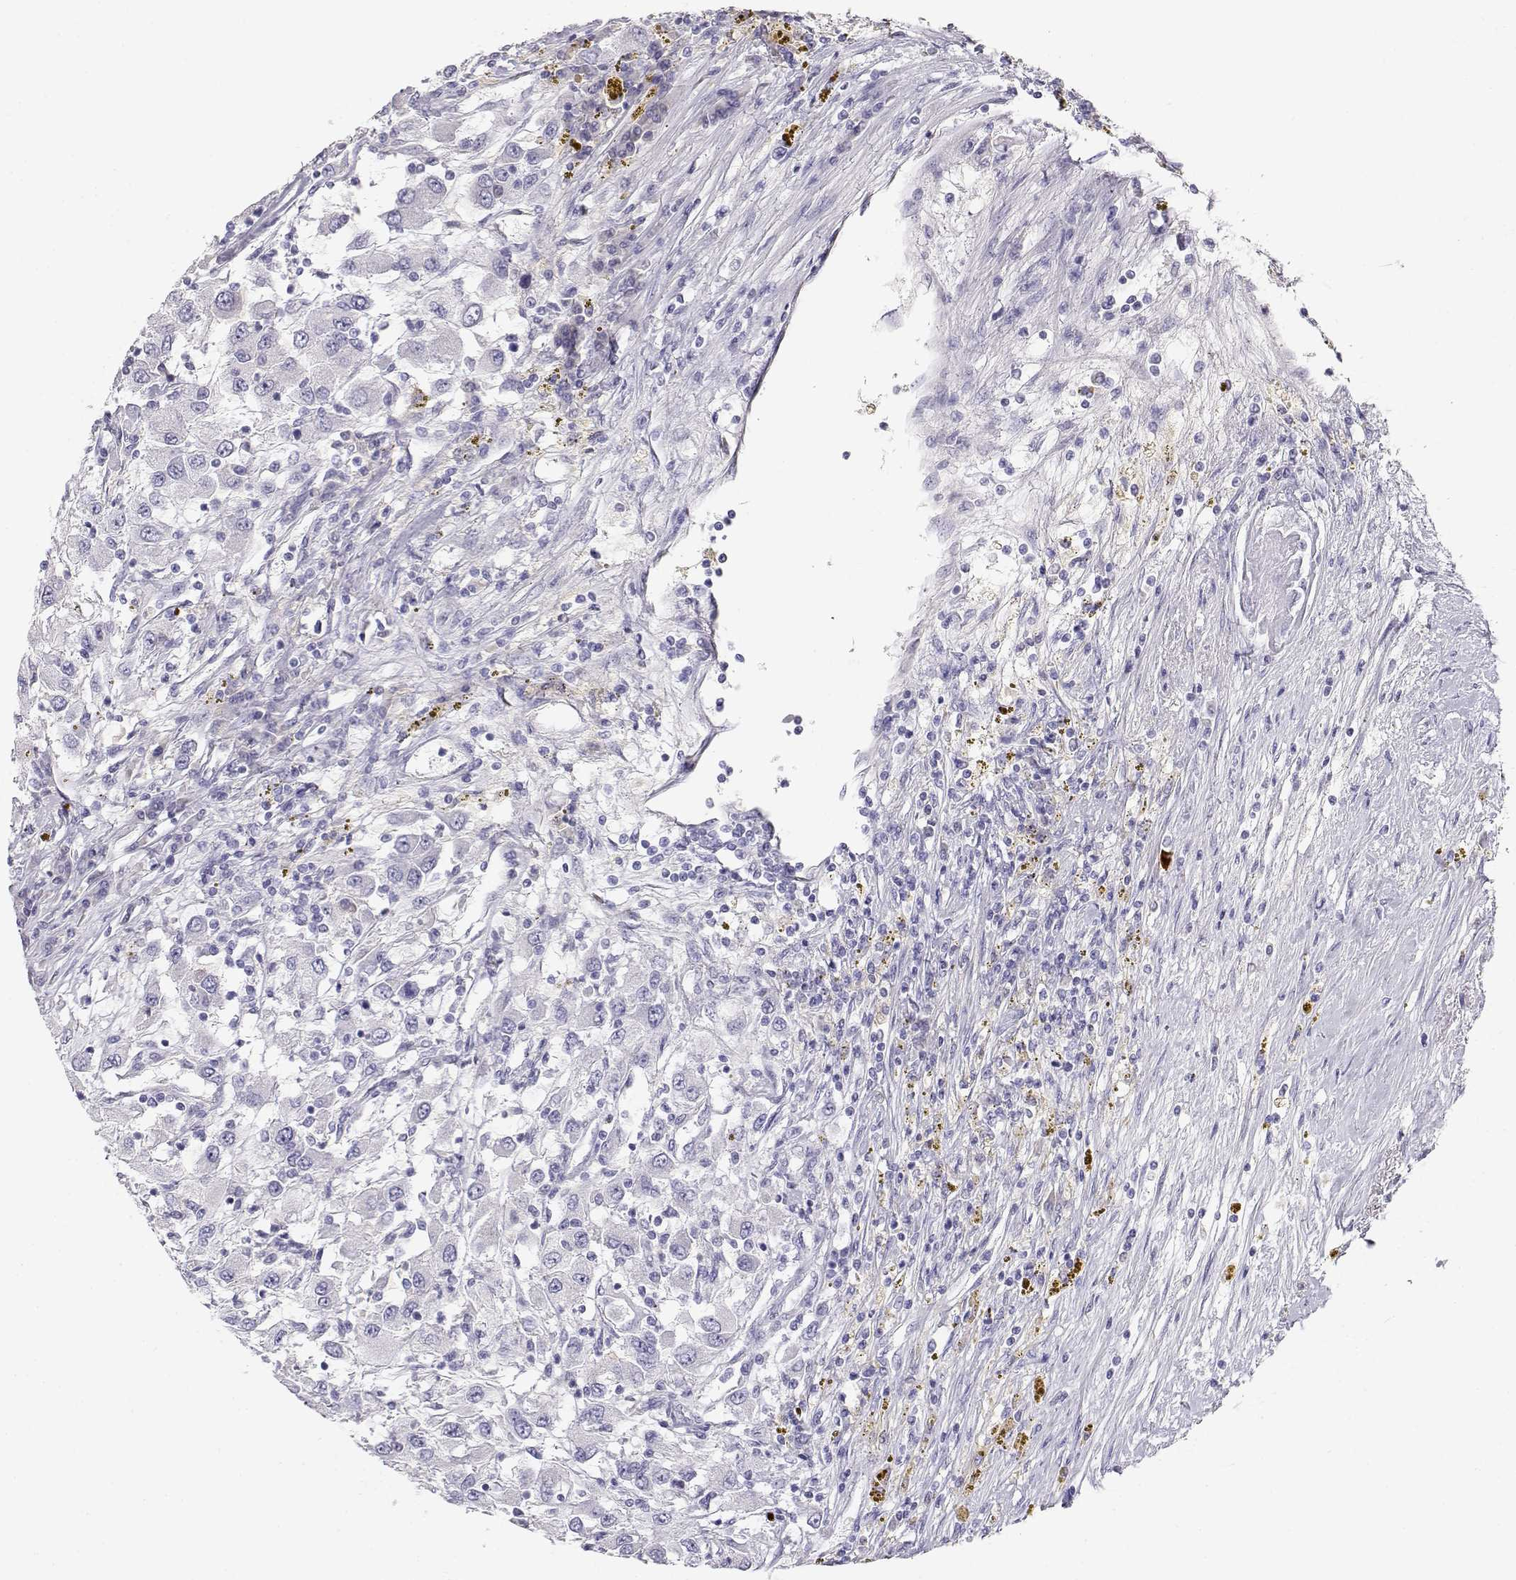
{"staining": {"intensity": "negative", "quantity": "none", "location": "none"}, "tissue": "renal cancer", "cell_type": "Tumor cells", "image_type": "cancer", "snomed": [{"axis": "morphology", "description": "Adenocarcinoma, NOS"}, {"axis": "topography", "description": "Kidney"}], "caption": "Human renal adenocarcinoma stained for a protein using immunohistochemistry (IHC) displays no positivity in tumor cells.", "gene": "GPR174", "patient": {"sex": "female", "age": 67}}